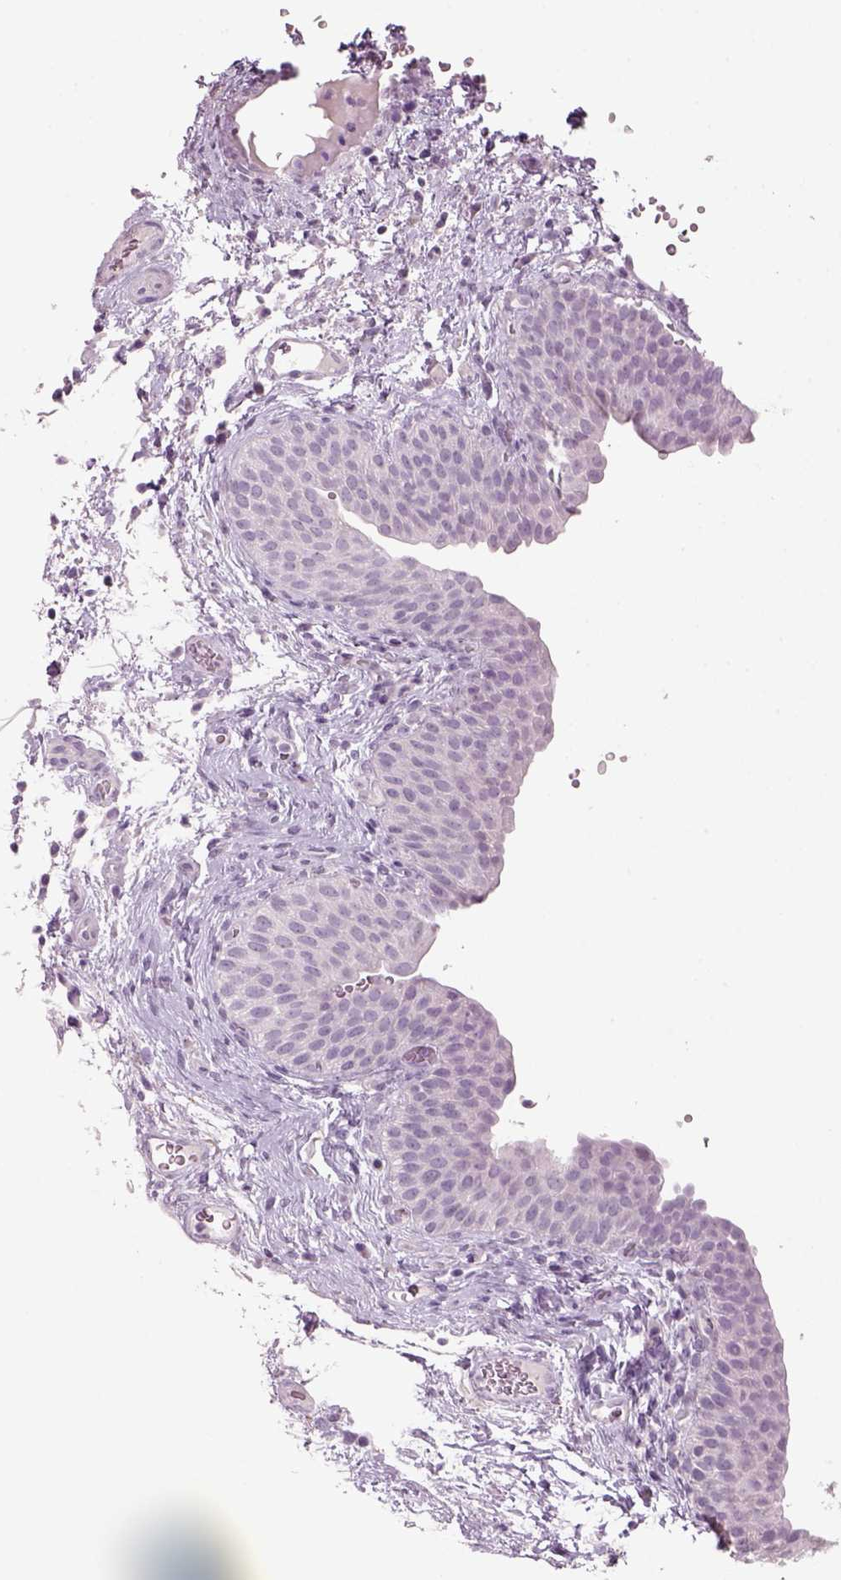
{"staining": {"intensity": "negative", "quantity": "none", "location": "none"}, "tissue": "urinary bladder", "cell_type": "Urothelial cells", "image_type": "normal", "snomed": [{"axis": "morphology", "description": "Normal tissue, NOS"}, {"axis": "topography", "description": "Urinary bladder"}], "caption": "A high-resolution micrograph shows immunohistochemistry staining of unremarkable urinary bladder, which exhibits no significant expression in urothelial cells.", "gene": "SLC6A2", "patient": {"sex": "male", "age": 66}}